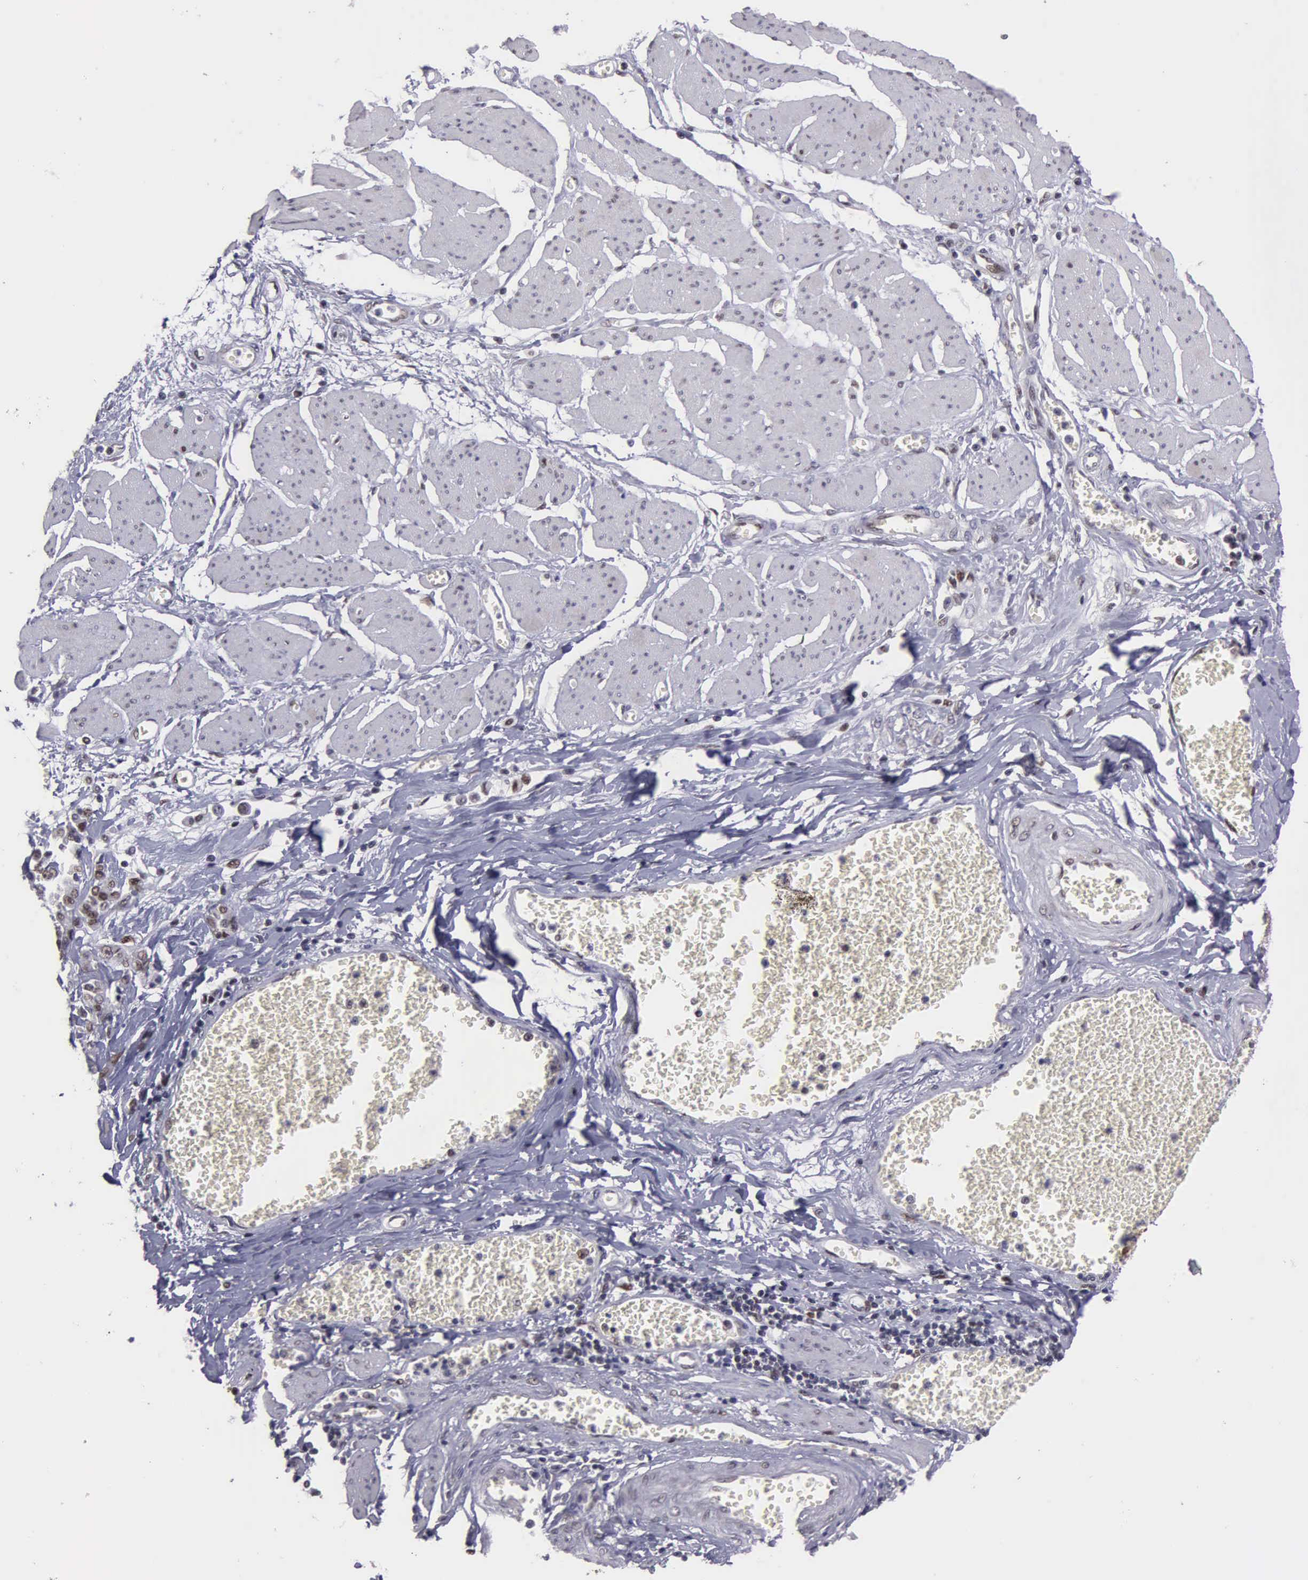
{"staining": {"intensity": "weak", "quantity": "25%-75%", "location": "nuclear"}, "tissue": "stomach cancer", "cell_type": "Tumor cells", "image_type": "cancer", "snomed": [{"axis": "morphology", "description": "Adenocarcinoma, NOS"}, {"axis": "topography", "description": "Stomach"}], "caption": "Brown immunohistochemical staining in adenocarcinoma (stomach) displays weak nuclear positivity in approximately 25%-75% of tumor cells. (Stains: DAB in brown, nuclei in blue, Microscopy: brightfield microscopy at high magnification).", "gene": "UBR7", "patient": {"sex": "male", "age": 72}}